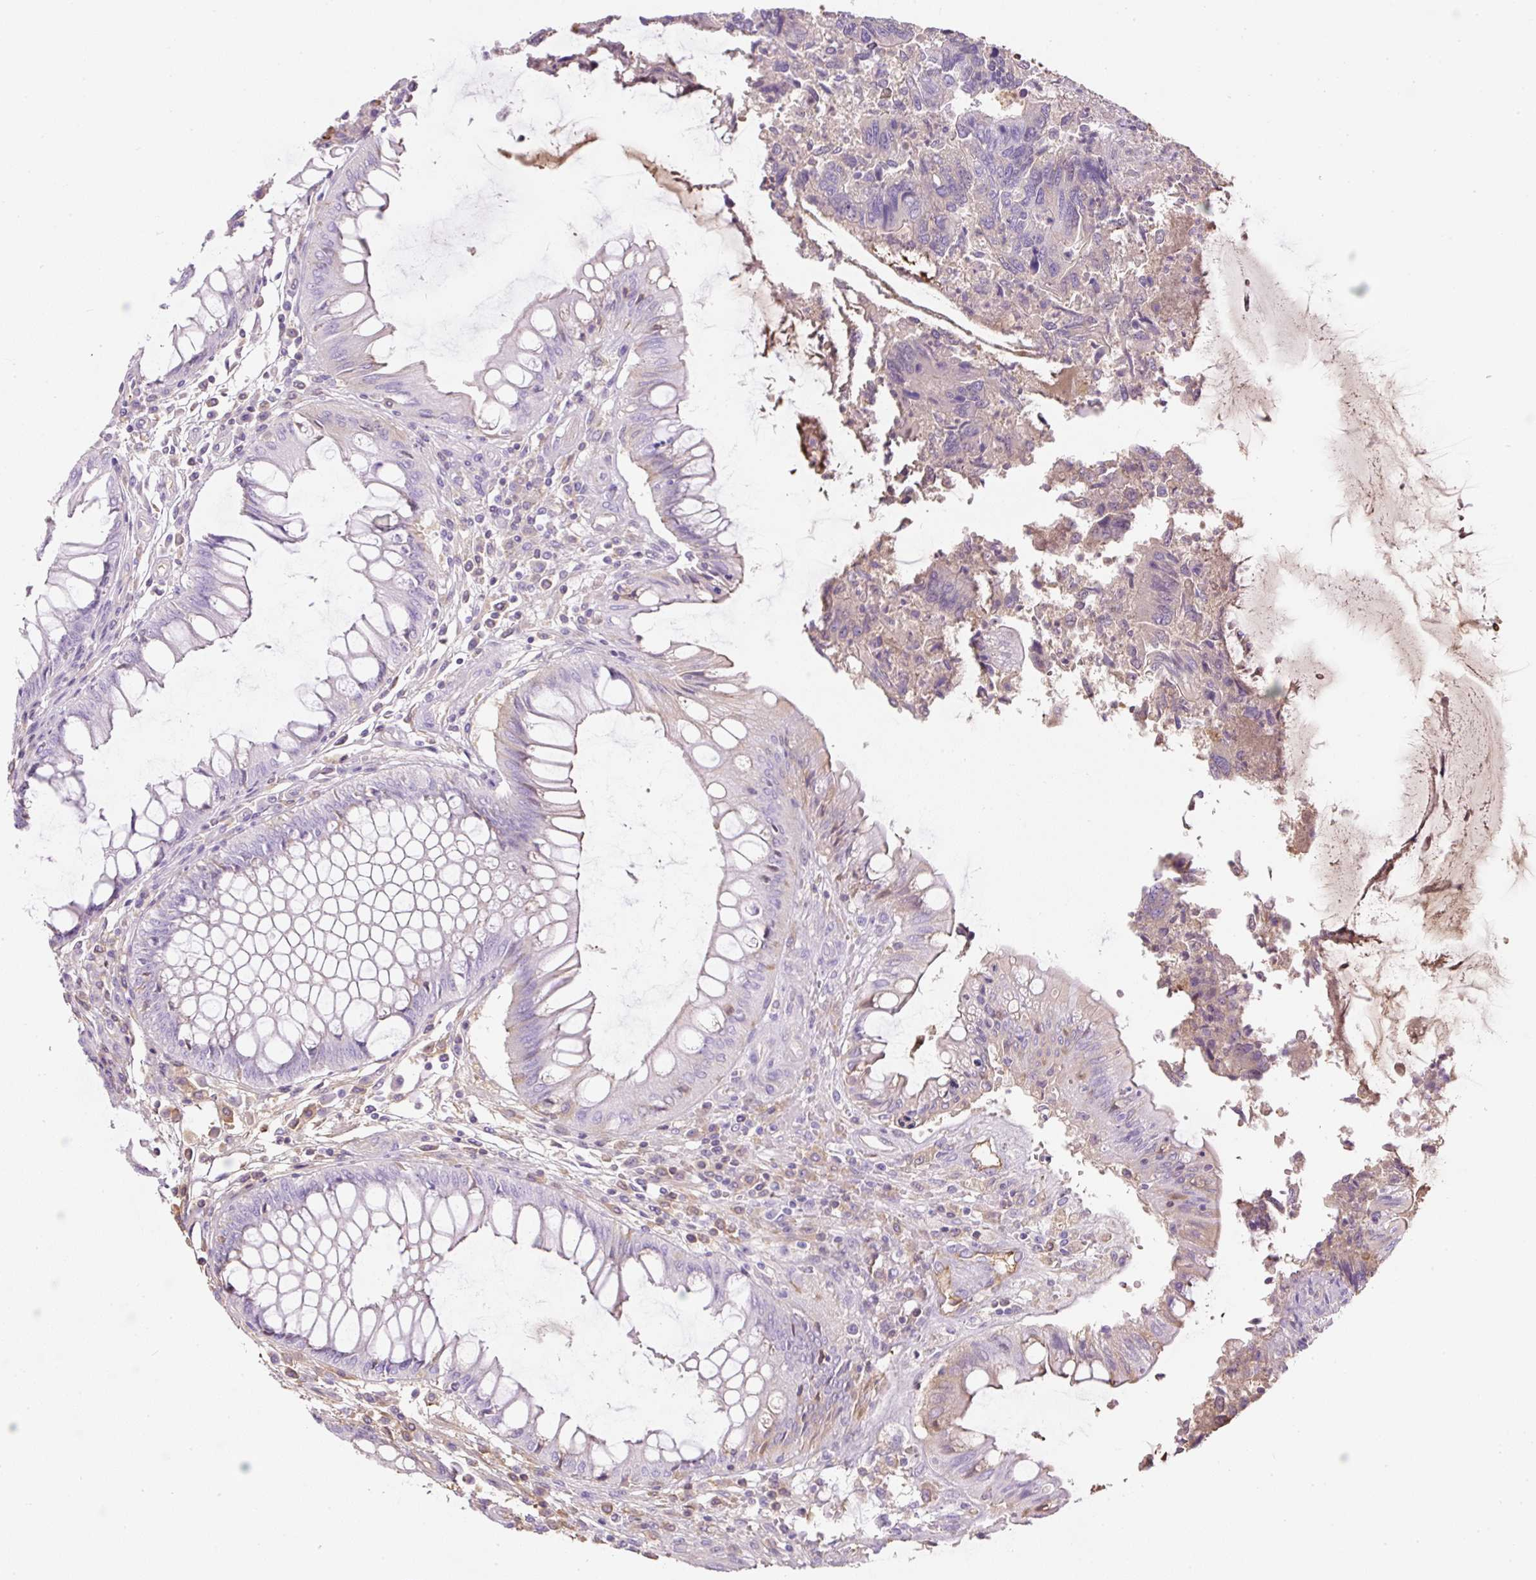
{"staining": {"intensity": "negative", "quantity": "none", "location": "none"}, "tissue": "colorectal cancer", "cell_type": "Tumor cells", "image_type": "cancer", "snomed": [{"axis": "morphology", "description": "Adenocarcinoma, NOS"}, {"axis": "topography", "description": "Colon"}], "caption": "Protein analysis of adenocarcinoma (colorectal) exhibits no significant positivity in tumor cells.", "gene": "APOA1", "patient": {"sex": "female", "age": 67}}